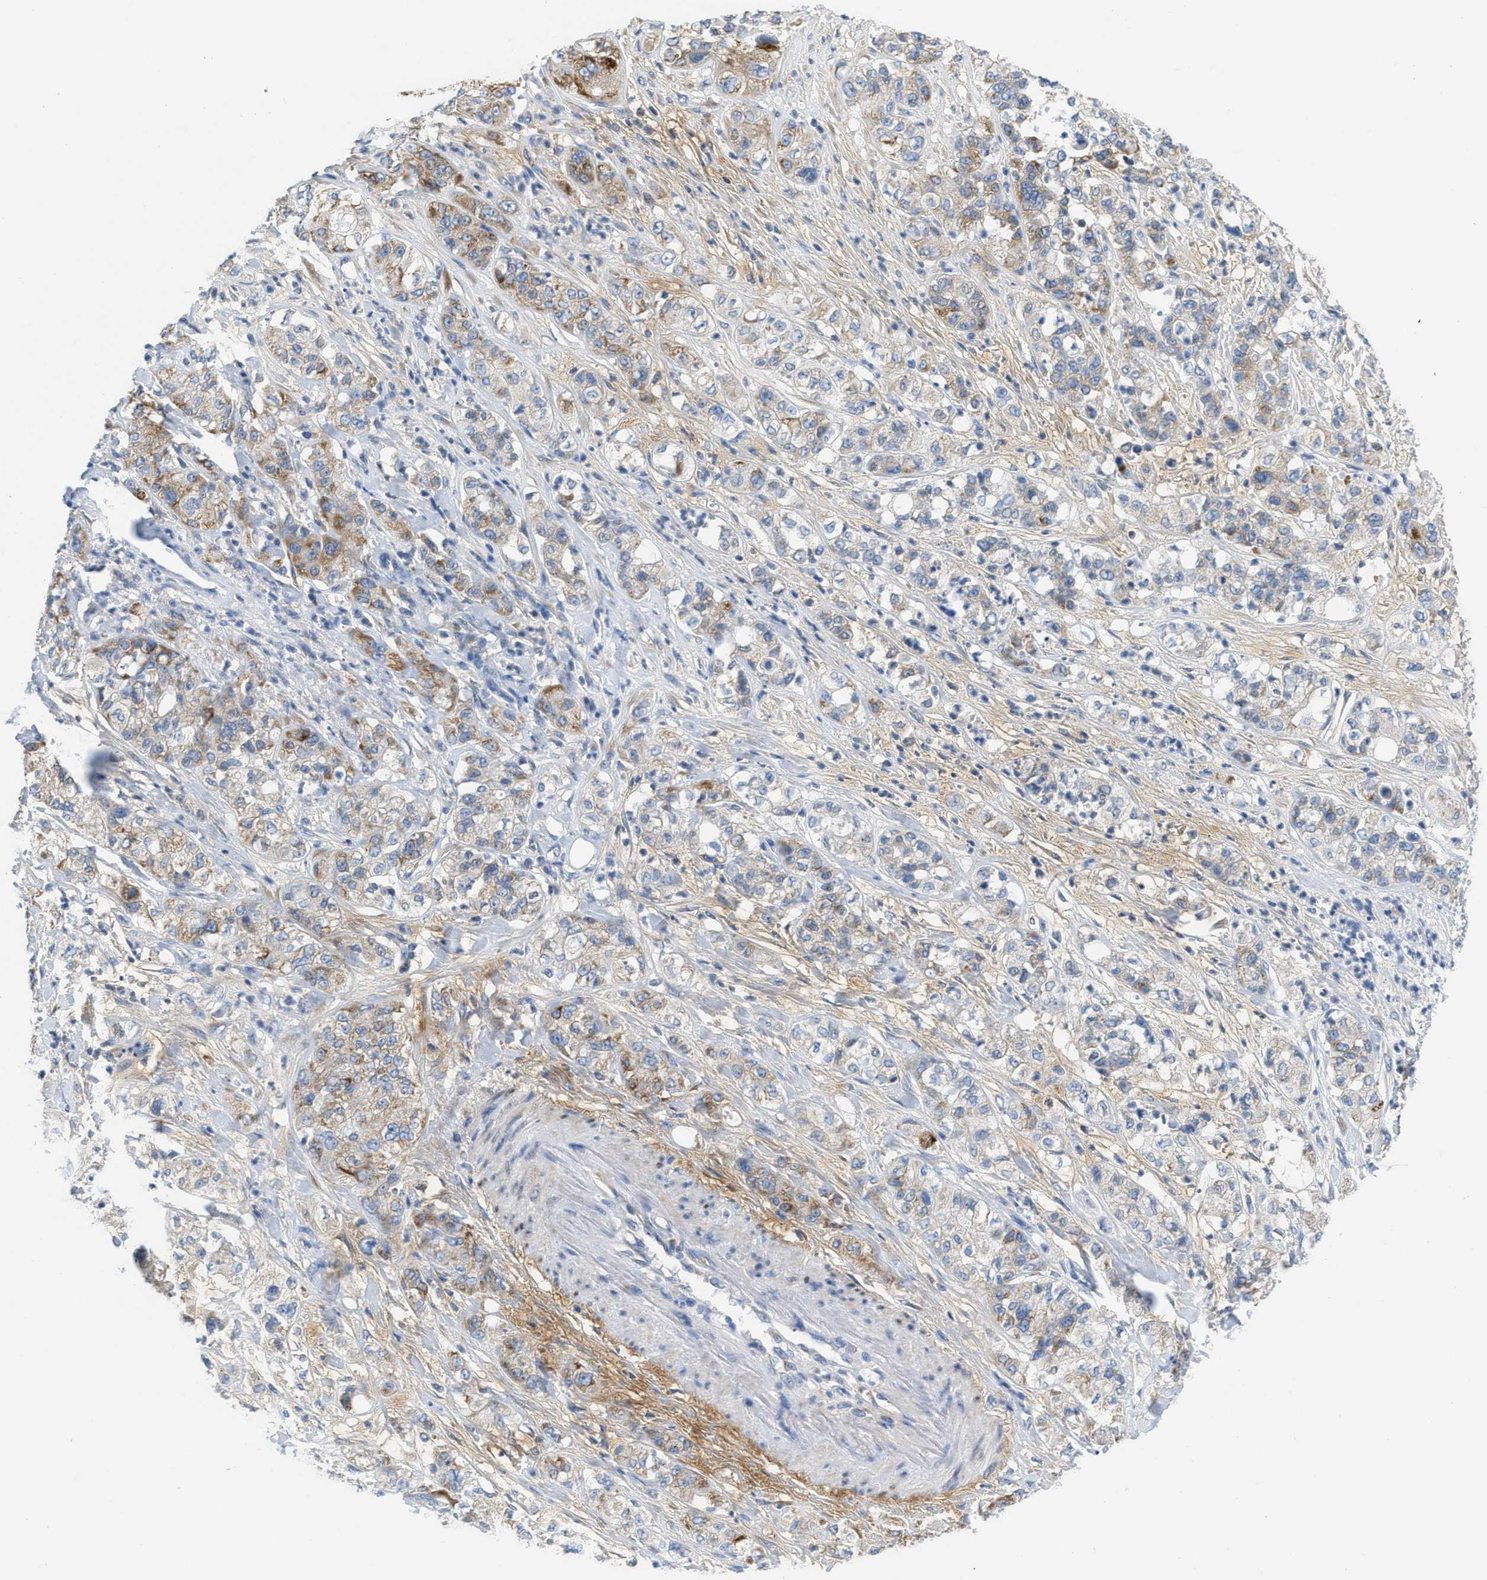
{"staining": {"intensity": "moderate", "quantity": "<25%", "location": "cytoplasmic/membranous"}, "tissue": "pancreatic cancer", "cell_type": "Tumor cells", "image_type": "cancer", "snomed": [{"axis": "morphology", "description": "Adenocarcinoma, NOS"}, {"axis": "topography", "description": "Pancreas"}], "caption": "This image displays pancreatic adenocarcinoma stained with immunohistochemistry (IHC) to label a protein in brown. The cytoplasmic/membranous of tumor cells show moderate positivity for the protein. Nuclei are counter-stained blue.", "gene": "PTDSS1", "patient": {"sex": "female", "age": 78}}